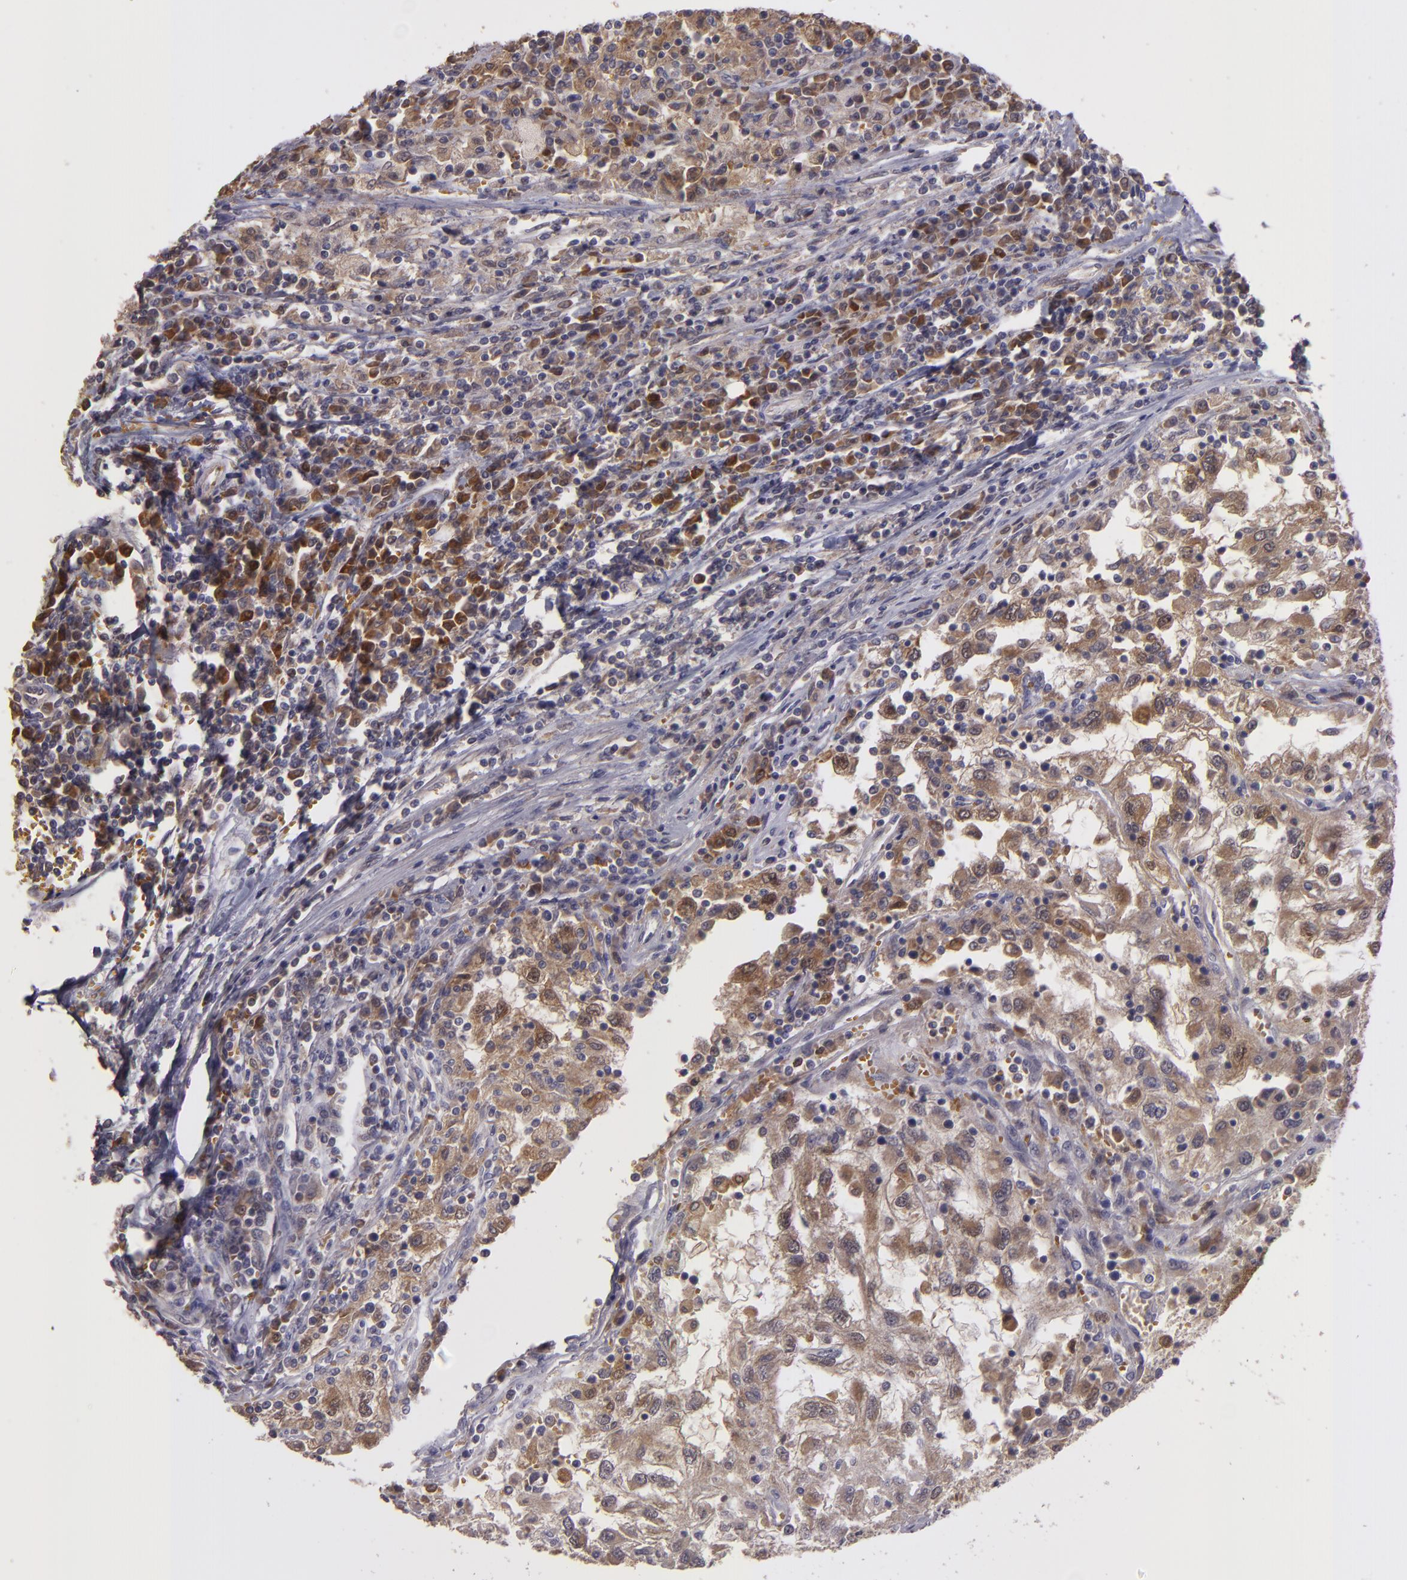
{"staining": {"intensity": "moderate", "quantity": ">75%", "location": "cytoplasmic/membranous"}, "tissue": "renal cancer", "cell_type": "Tumor cells", "image_type": "cancer", "snomed": [{"axis": "morphology", "description": "Normal tissue, NOS"}, {"axis": "morphology", "description": "Adenocarcinoma, NOS"}, {"axis": "topography", "description": "Kidney"}], "caption": "Renal cancer stained with a protein marker demonstrates moderate staining in tumor cells.", "gene": "FHIT", "patient": {"sex": "male", "age": 71}}